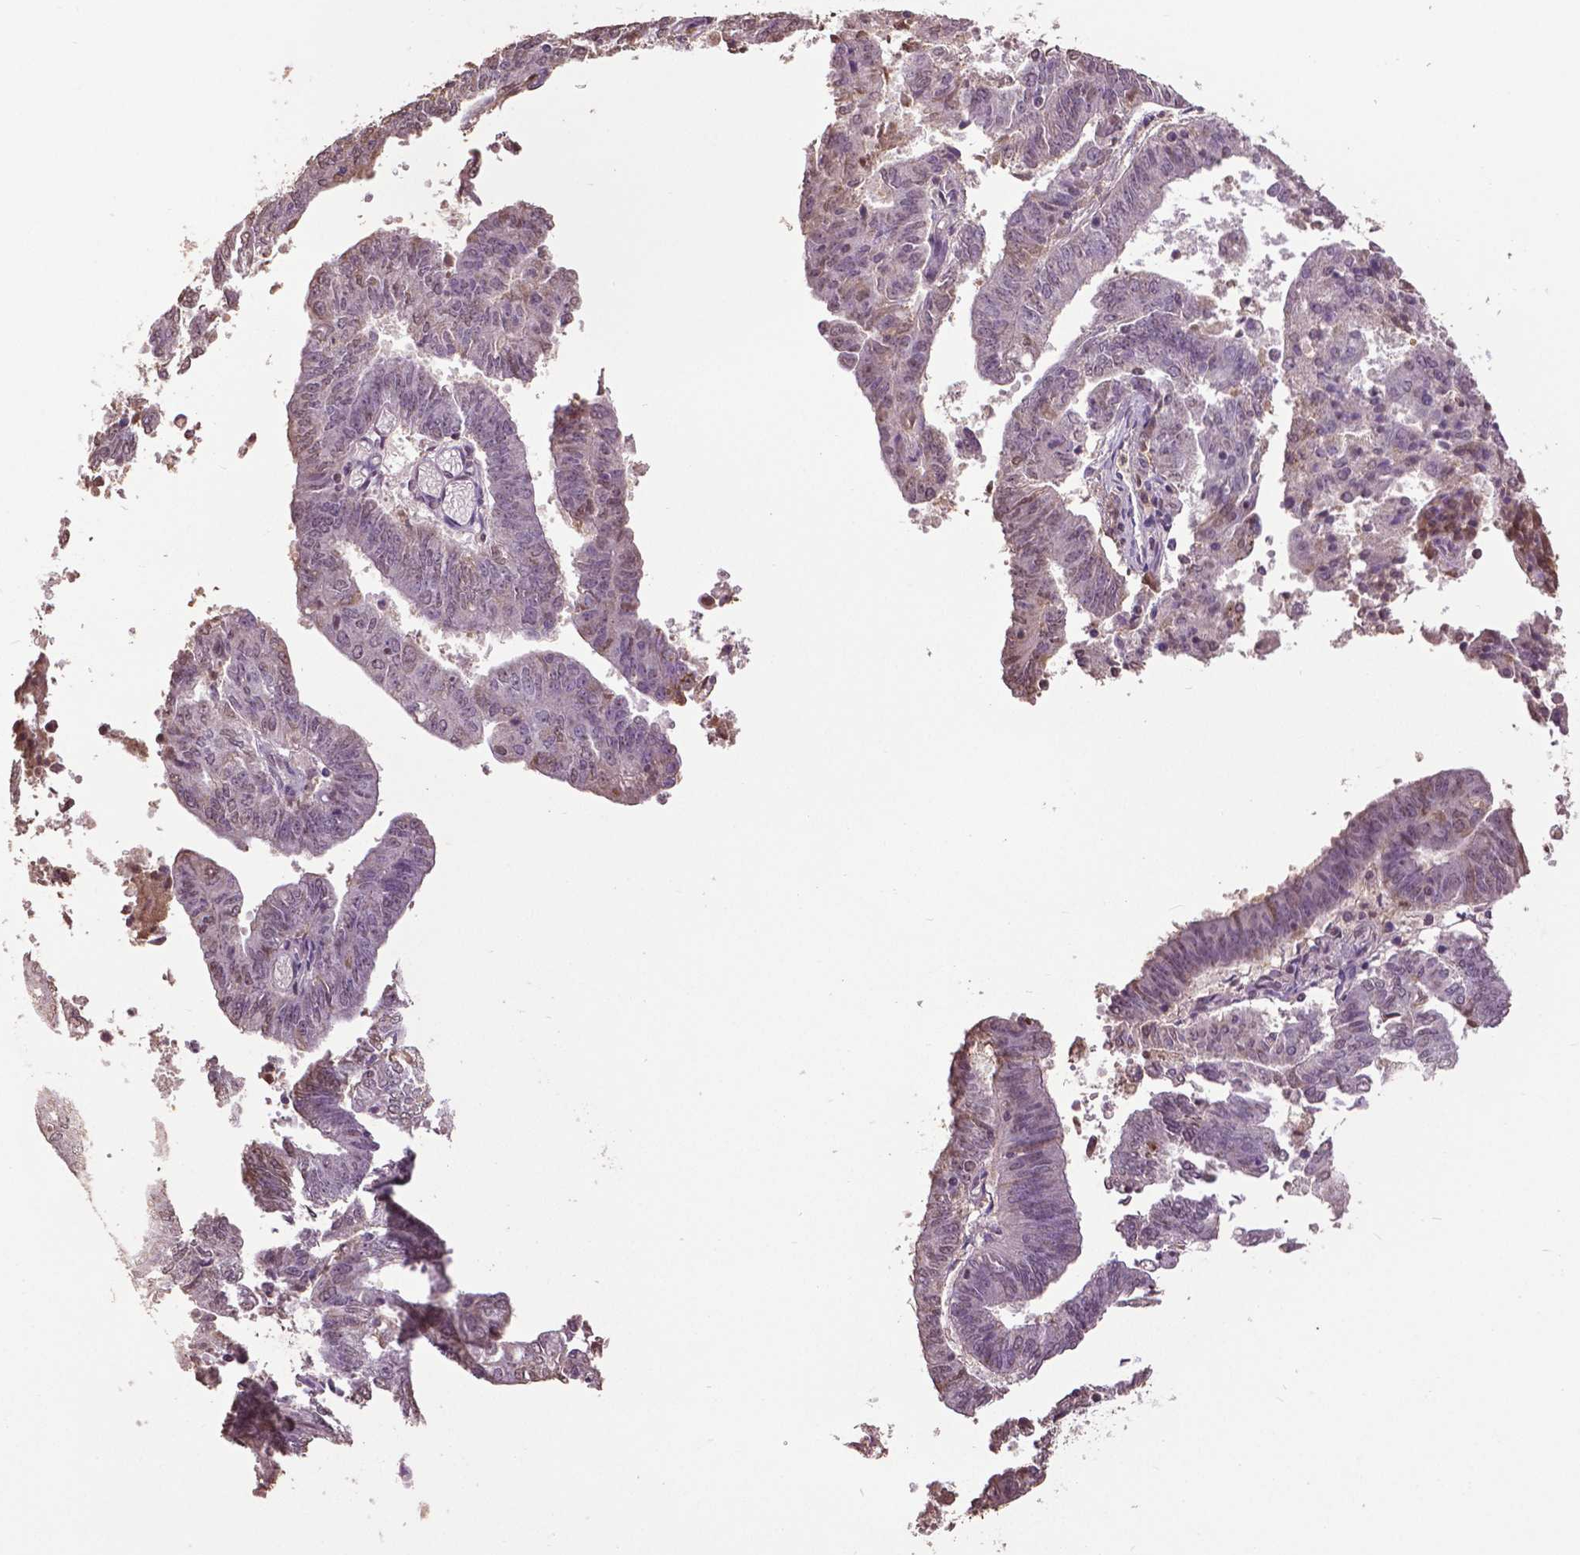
{"staining": {"intensity": "negative", "quantity": "none", "location": "none"}, "tissue": "endometrial cancer", "cell_type": "Tumor cells", "image_type": "cancer", "snomed": [{"axis": "morphology", "description": "Adenocarcinoma, NOS"}, {"axis": "topography", "description": "Endometrium"}], "caption": "High magnification brightfield microscopy of adenocarcinoma (endometrial) stained with DAB (brown) and counterstained with hematoxylin (blue): tumor cells show no significant positivity. (Immunohistochemistry (ihc), brightfield microscopy, high magnification).", "gene": "RUNX3", "patient": {"sex": "female", "age": 82}}